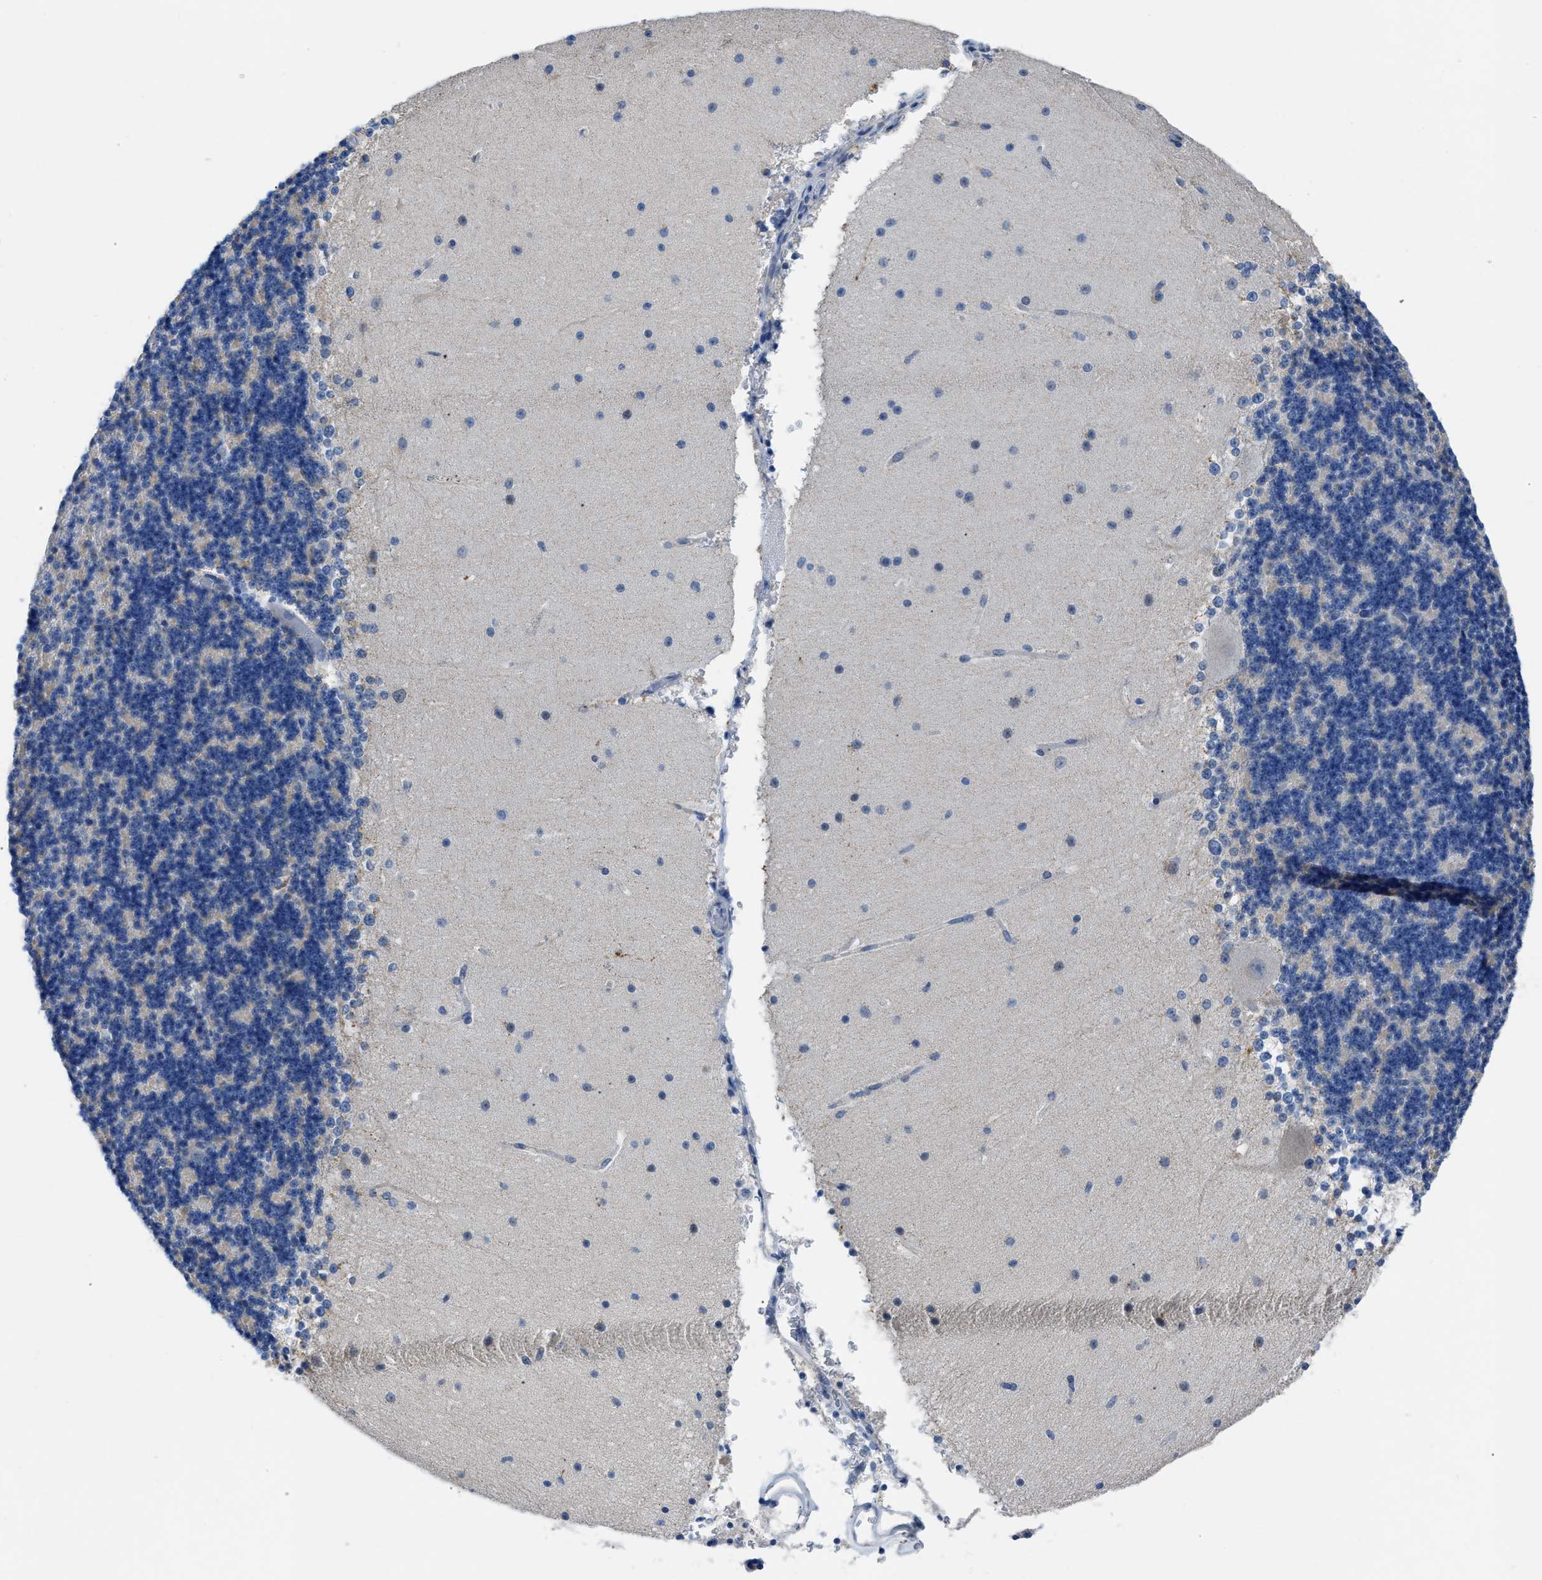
{"staining": {"intensity": "negative", "quantity": "none", "location": "none"}, "tissue": "cerebellum", "cell_type": "Cells in granular layer", "image_type": "normal", "snomed": [{"axis": "morphology", "description": "Normal tissue, NOS"}, {"axis": "topography", "description": "Cerebellum"}], "caption": "This is an IHC image of benign human cerebellum. There is no expression in cells in granular layer.", "gene": "ETFA", "patient": {"sex": "female", "age": 19}}